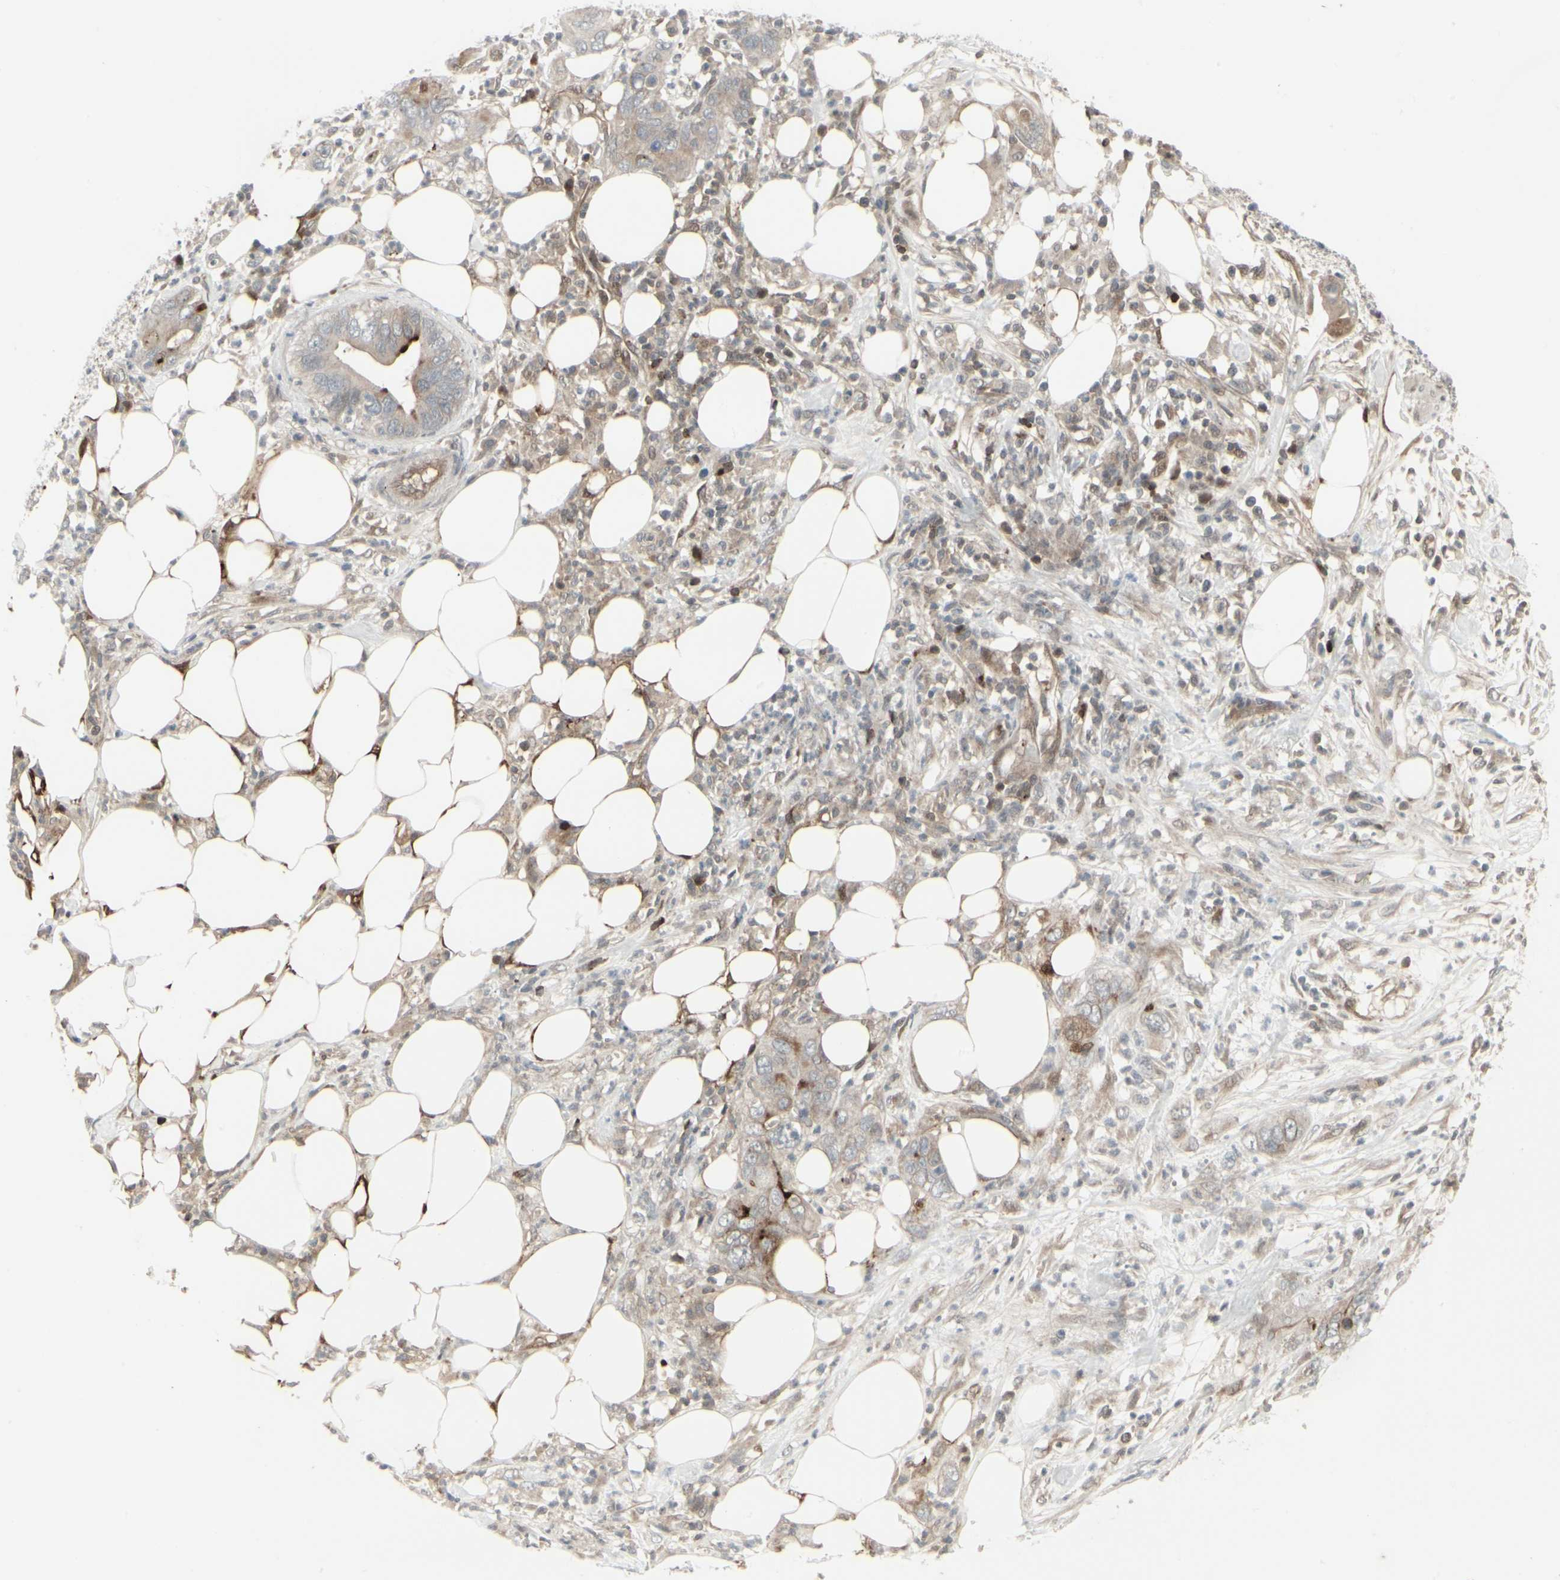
{"staining": {"intensity": "moderate", "quantity": ">75%", "location": "cytoplasmic/membranous"}, "tissue": "pancreatic cancer", "cell_type": "Tumor cells", "image_type": "cancer", "snomed": [{"axis": "morphology", "description": "Adenocarcinoma, NOS"}, {"axis": "topography", "description": "Pancreas"}], "caption": "Immunohistochemical staining of human adenocarcinoma (pancreatic) displays medium levels of moderate cytoplasmic/membranous protein expression in about >75% of tumor cells.", "gene": "IGFBP6", "patient": {"sex": "female", "age": 71}}